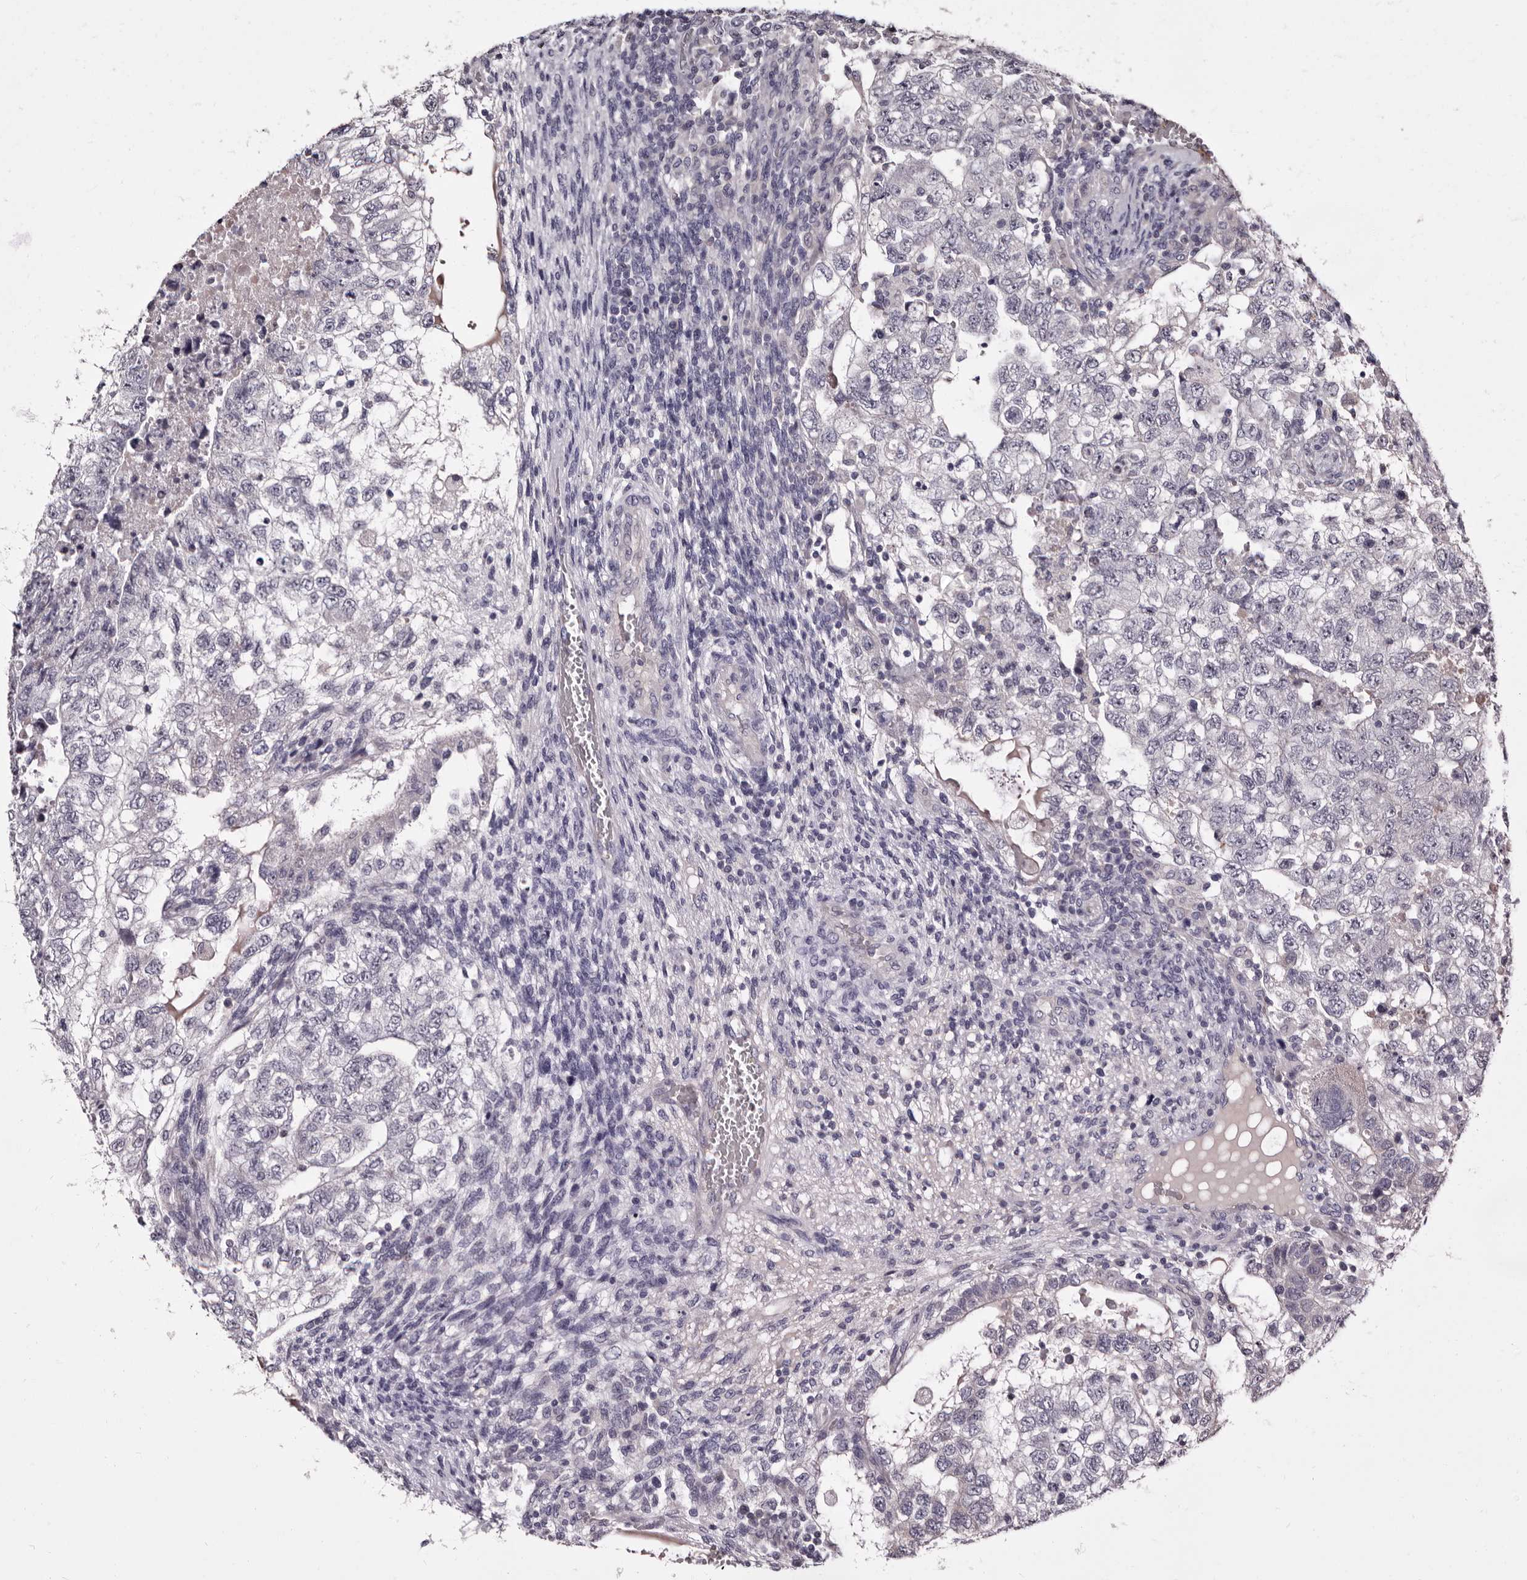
{"staining": {"intensity": "negative", "quantity": "none", "location": "none"}, "tissue": "testis cancer", "cell_type": "Tumor cells", "image_type": "cancer", "snomed": [{"axis": "morphology", "description": "Carcinoma, Embryonal, NOS"}, {"axis": "topography", "description": "Testis"}], "caption": "Immunohistochemistry of human testis embryonal carcinoma exhibits no staining in tumor cells. (DAB (3,3'-diaminobenzidine) immunohistochemistry (IHC) visualized using brightfield microscopy, high magnification).", "gene": "BPGM", "patient": {"sex": "male", "age": 36}}